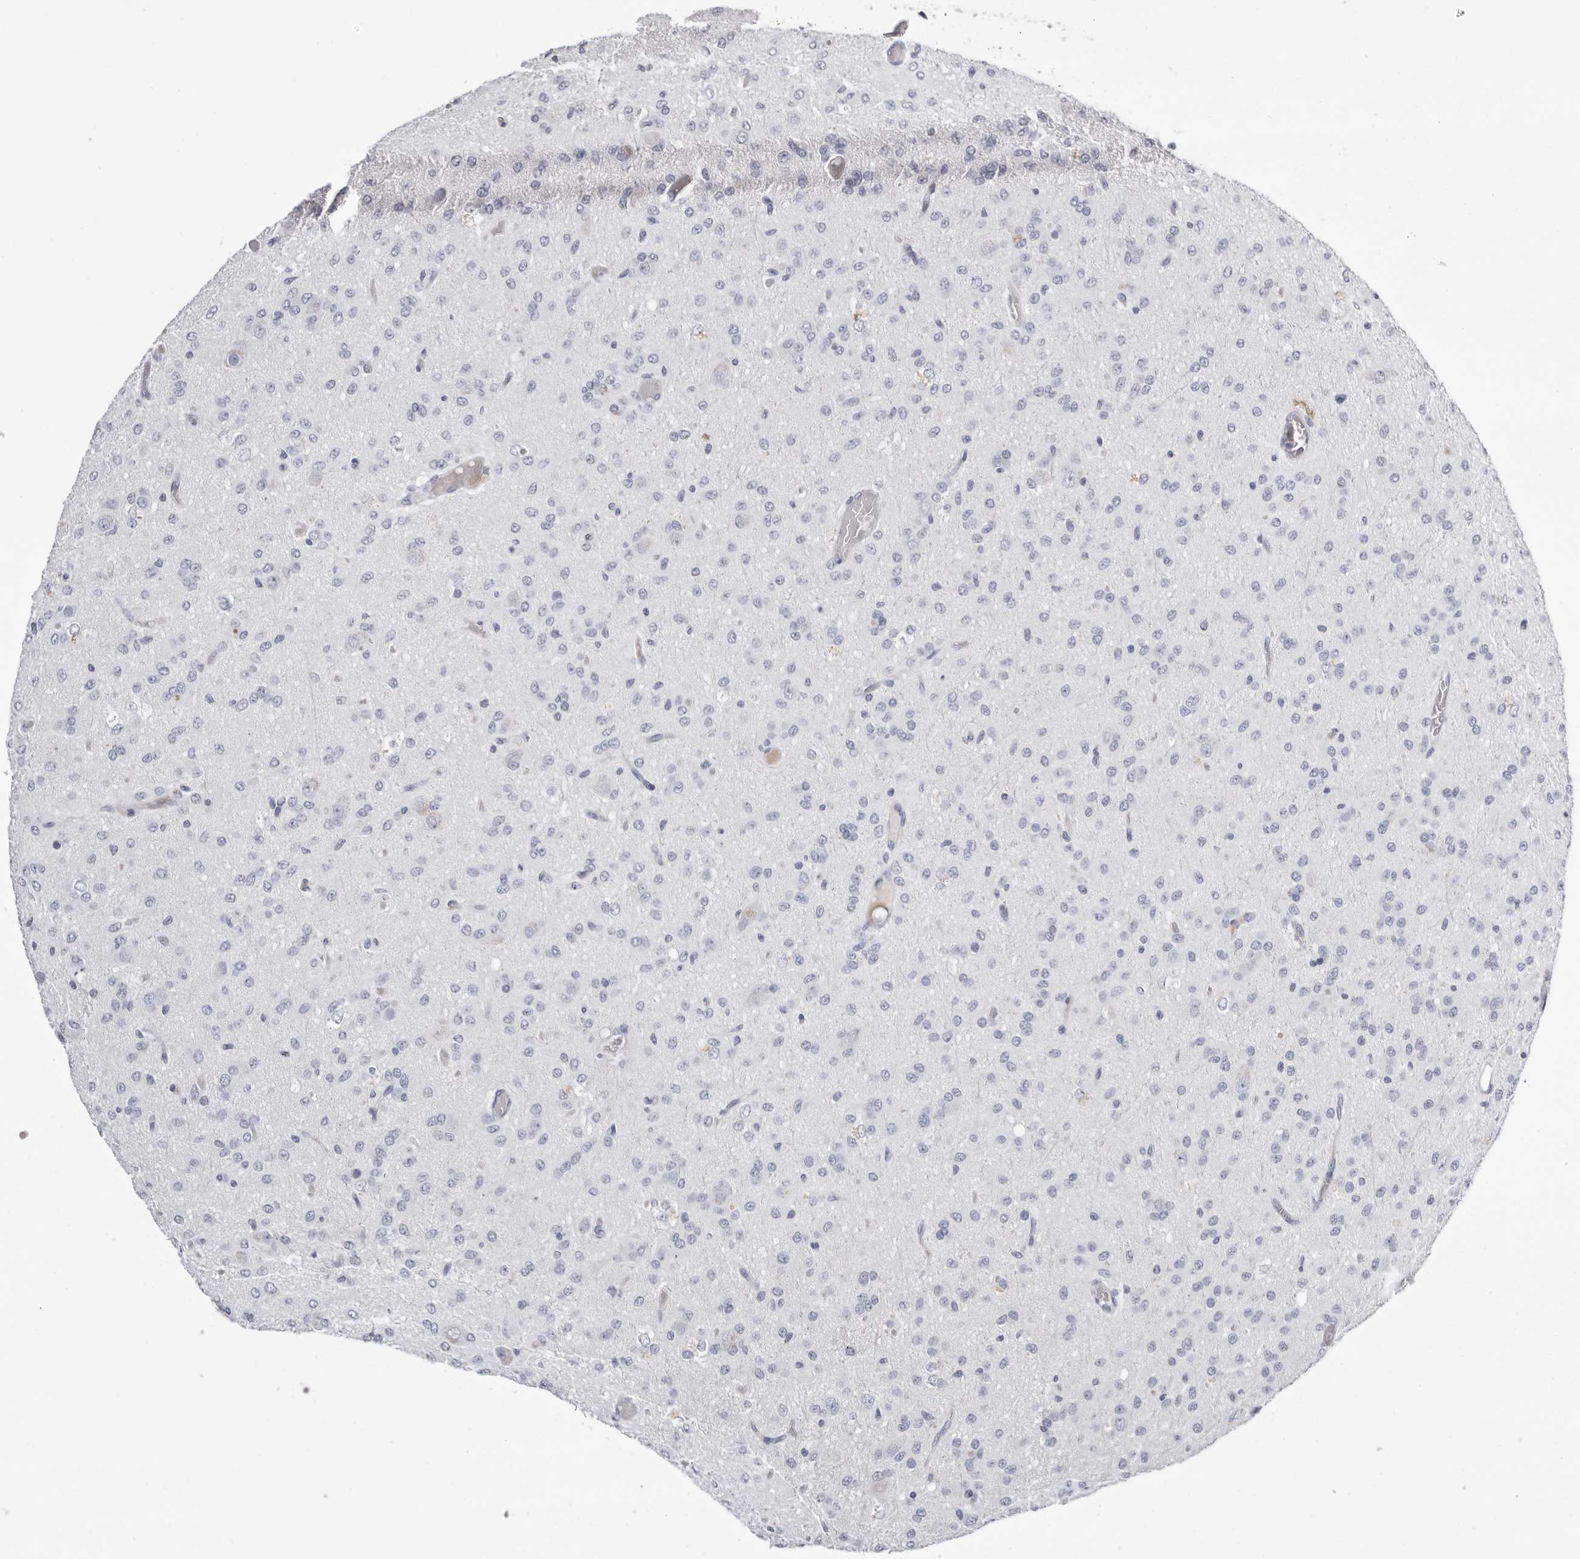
{"staining": {"intensity": "negative", "quantity": "none", "location": "none"}, "tissue": "glioma", "cell_type": "Tumor cells", "image_type": "cancer", "snomed": [{"axis": "morphology", "description": "Glioma, malignant, High grade"}, {"axis": "topography", "description": "Brain"}], "caption": "This is an immunohistochemistry (IHC) histopathology image of human malignant glioma (high-grade). There is no positivity in tumor cells.", "gene": "LPO", "patient": {"sex": "female", "age": 59}}